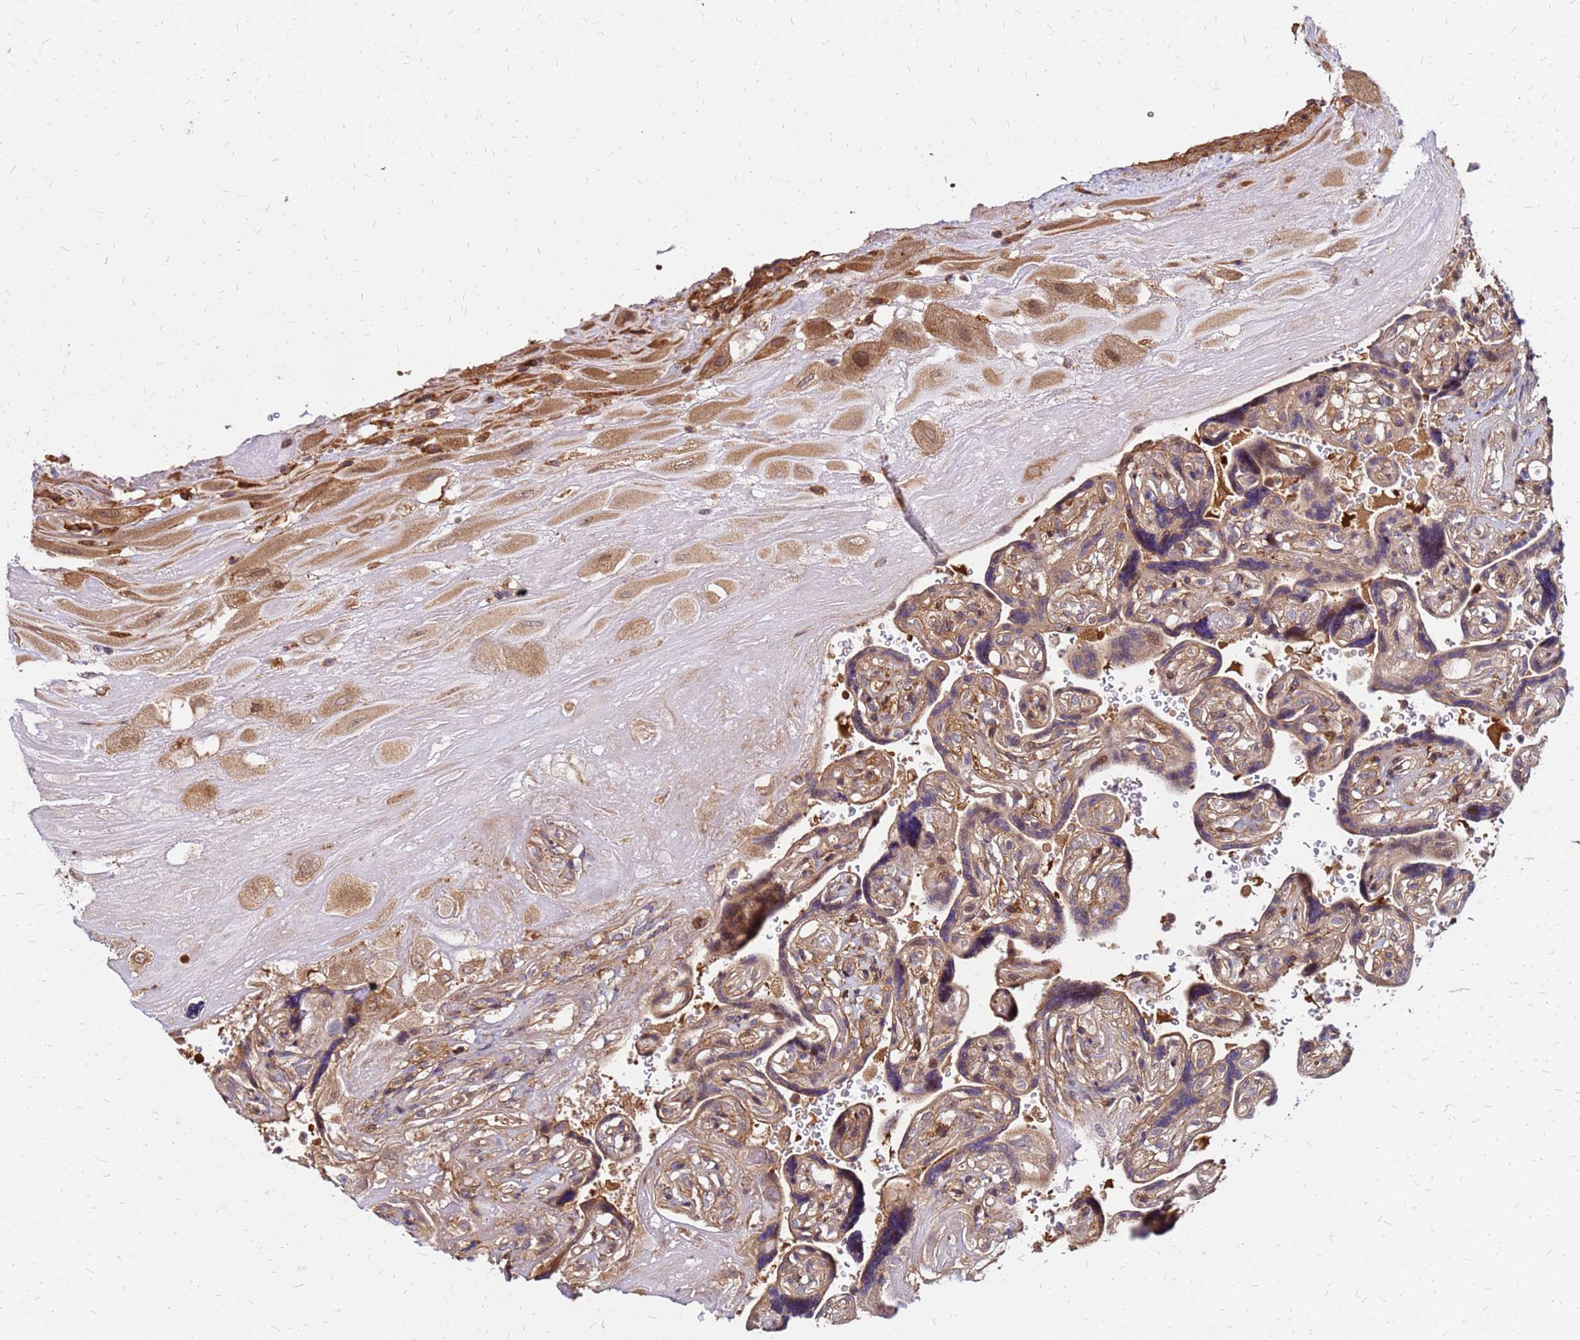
{"staining": {"intensity": "moderate", "quantity": ">75%", "location": "cytoplasmic/membranous"}, "tissue": "placenta", "cell_type": "Decidual cells", "image_type": "normal", "snomed": [{"axis": "morphology", "description": "Normal tissue, NOS"}, {"axis": "topography", "description": "Placenta"}], "caption": "This photomicrograph demonstrates immunohistochemistry (IHC) staining of benign human placenta, with medium moderate cytoplasmic/membranous staining in about >75% of decidual cells.", "gene": "CYBC1", "patient": {"sex": "female", "age": 32}}